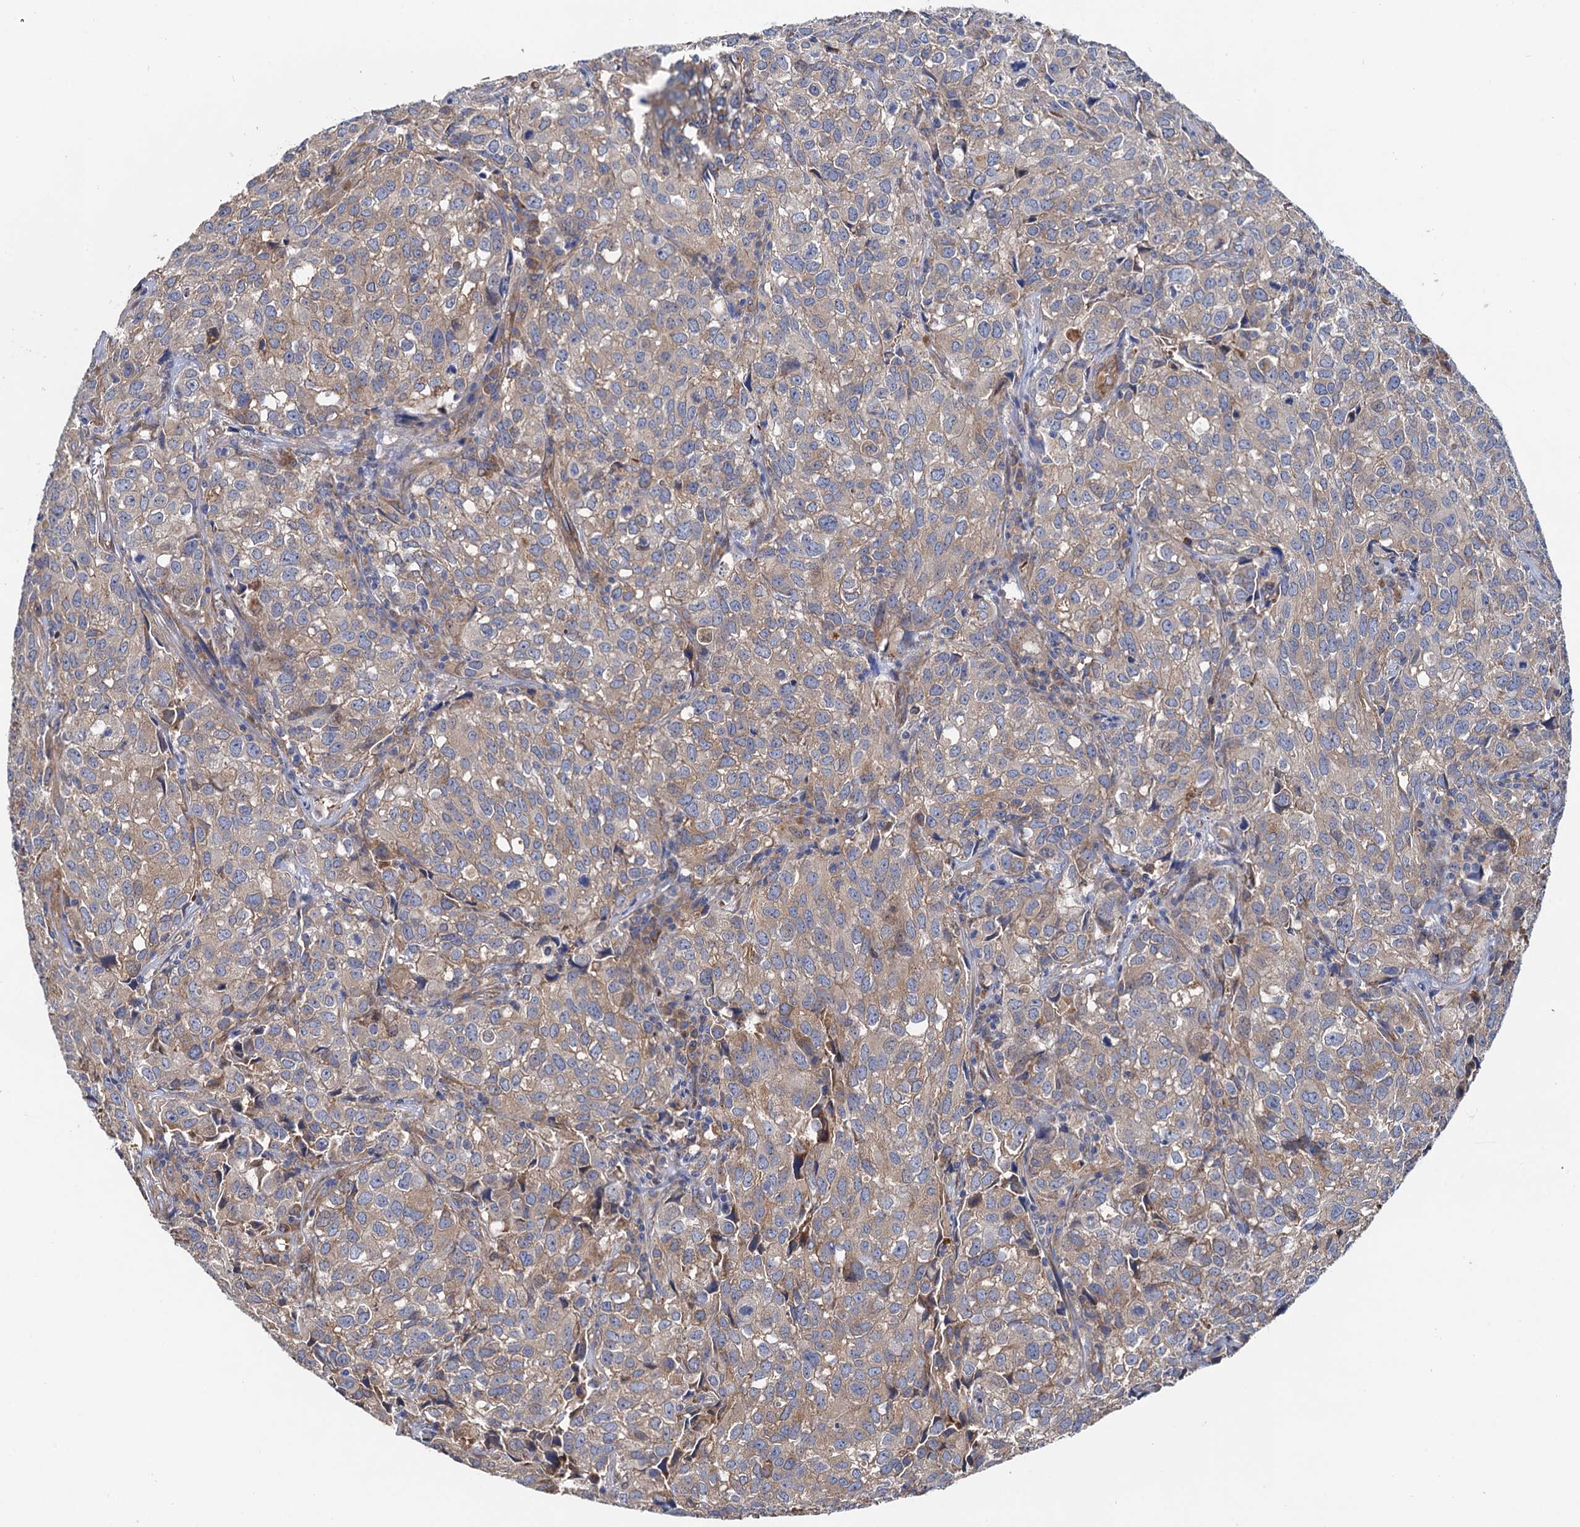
{"staining": {"intensity": "weak", "quantity": "25%-75%", "location": "cytoplasmic/membranous"}, "tissue": "urothelial cancer", "cell_type": "Tumor cells", "image_type": "cancer", "snomed": [{"axis": "morphology", "description": "Urothelial carcinoma, High grade"}, {"axis": "topography", "description": "Urinary bladder"}], "caption": "Immunohistochemistry (DAB (3,3'-diaminobenzidine)) staining of human urothelial cancer shows weak cytoplasmic/membranous protein staining in about 25%-75% of tumor cells. (DAB IHC with brightfield microscopy, high magnification).", "gene": "MRPL48", "patient": {"sex": "female", "age": 75}}